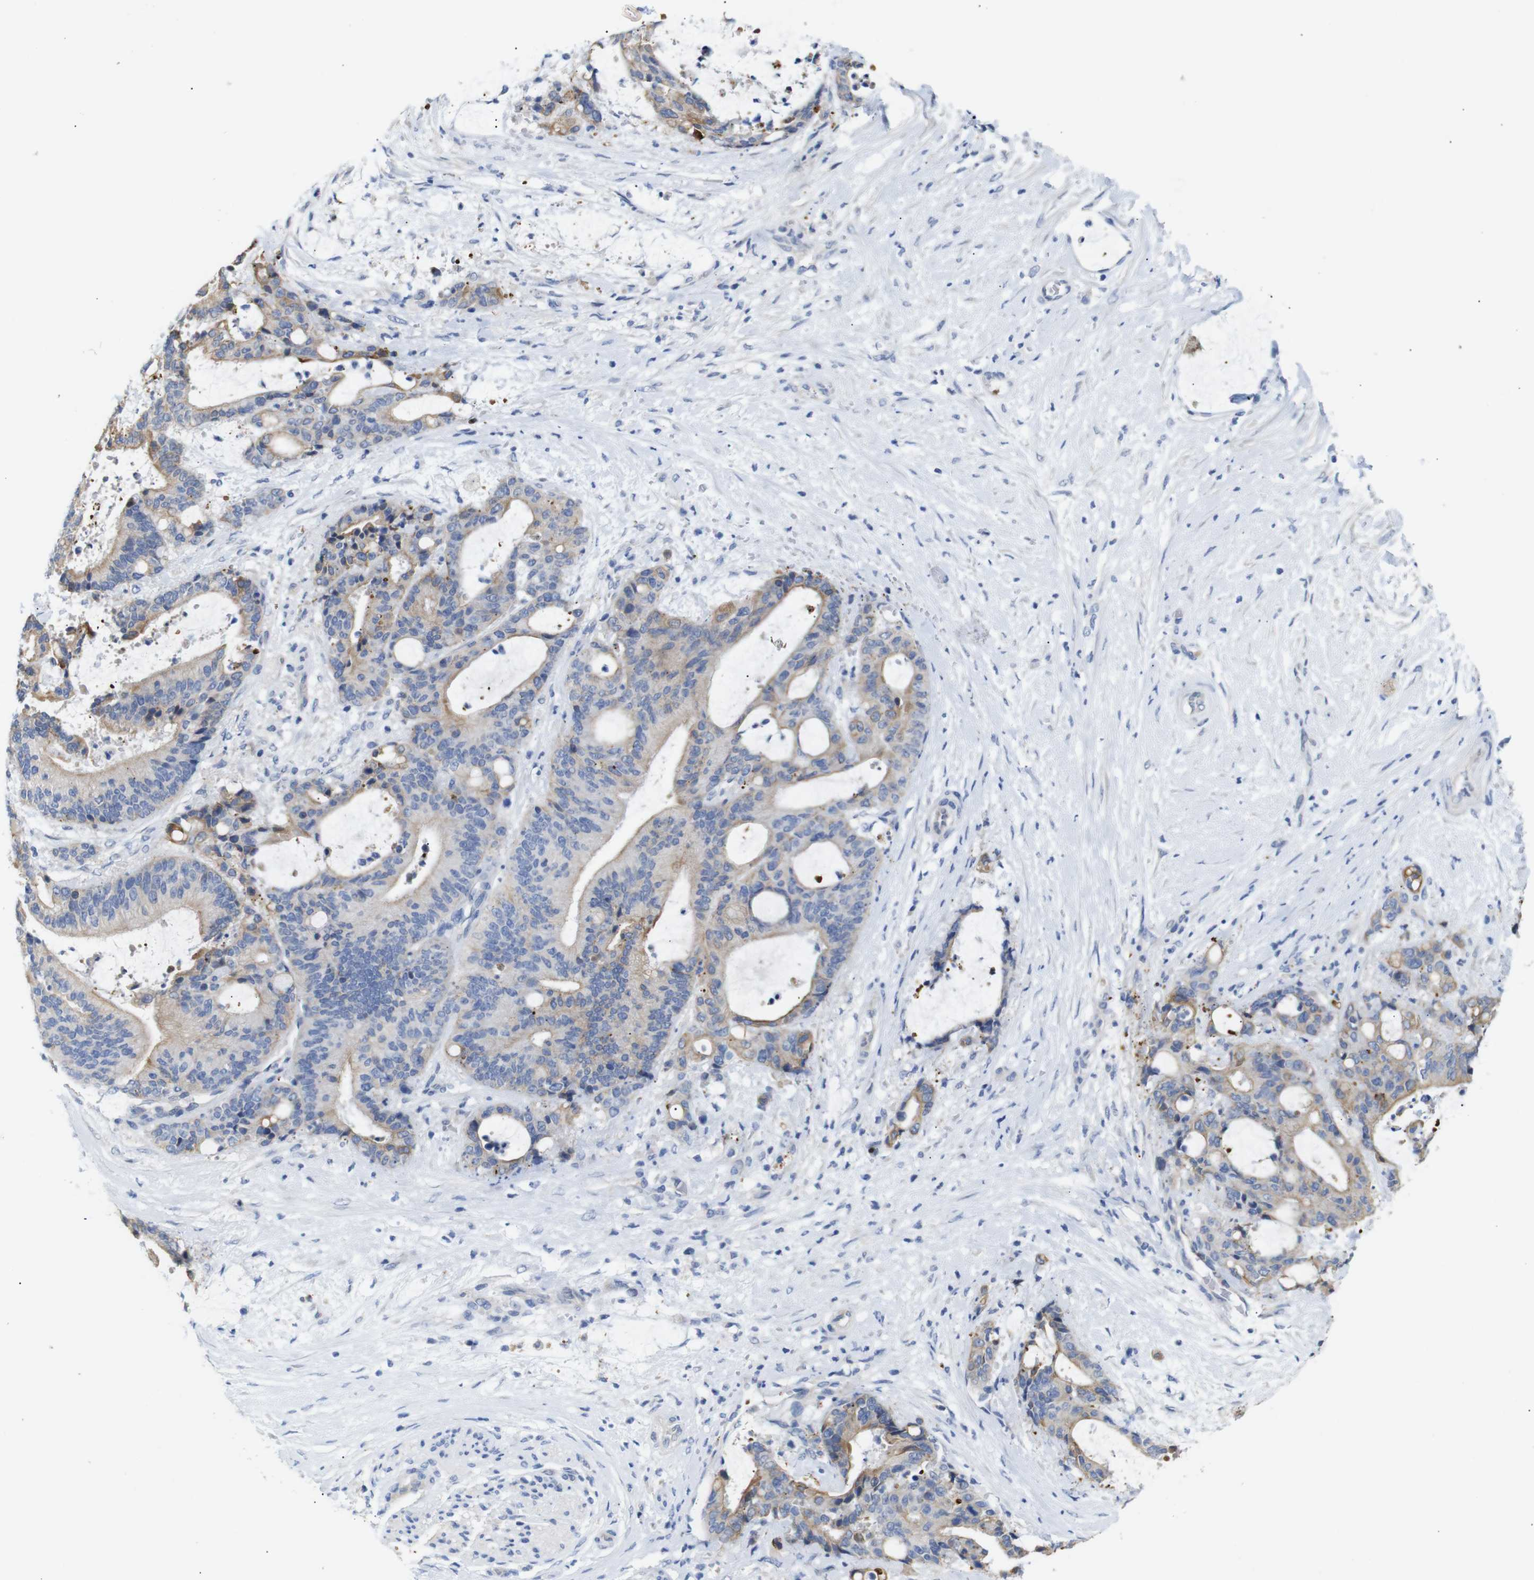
{"staining": {"intensity": "moderate", "quantity": ">75%", "location": "cytoplasmic/membranous"}, "tissue": "liver cancer", "cell_type": "Tumor cells", "image_type": "cancer", "snomed": [{"axis": "morphology", "description": "Normal tissue, NOS"}, {"axis": "morphology", "description": "Cholangiocarcinoma"}, {"axis": "topography", "description": "Liver"}, {"axis": "topography", "description": "Peripheral nerve tissue"}], "caption": "Protein expression analysis of human cholangiocarcinoma (liver) reveals moderate cytoplasmic/membranous expression in about >75% of tumor cells.", "gene": "ALOX15", "patient": {"sex": "female", "age": 73}}